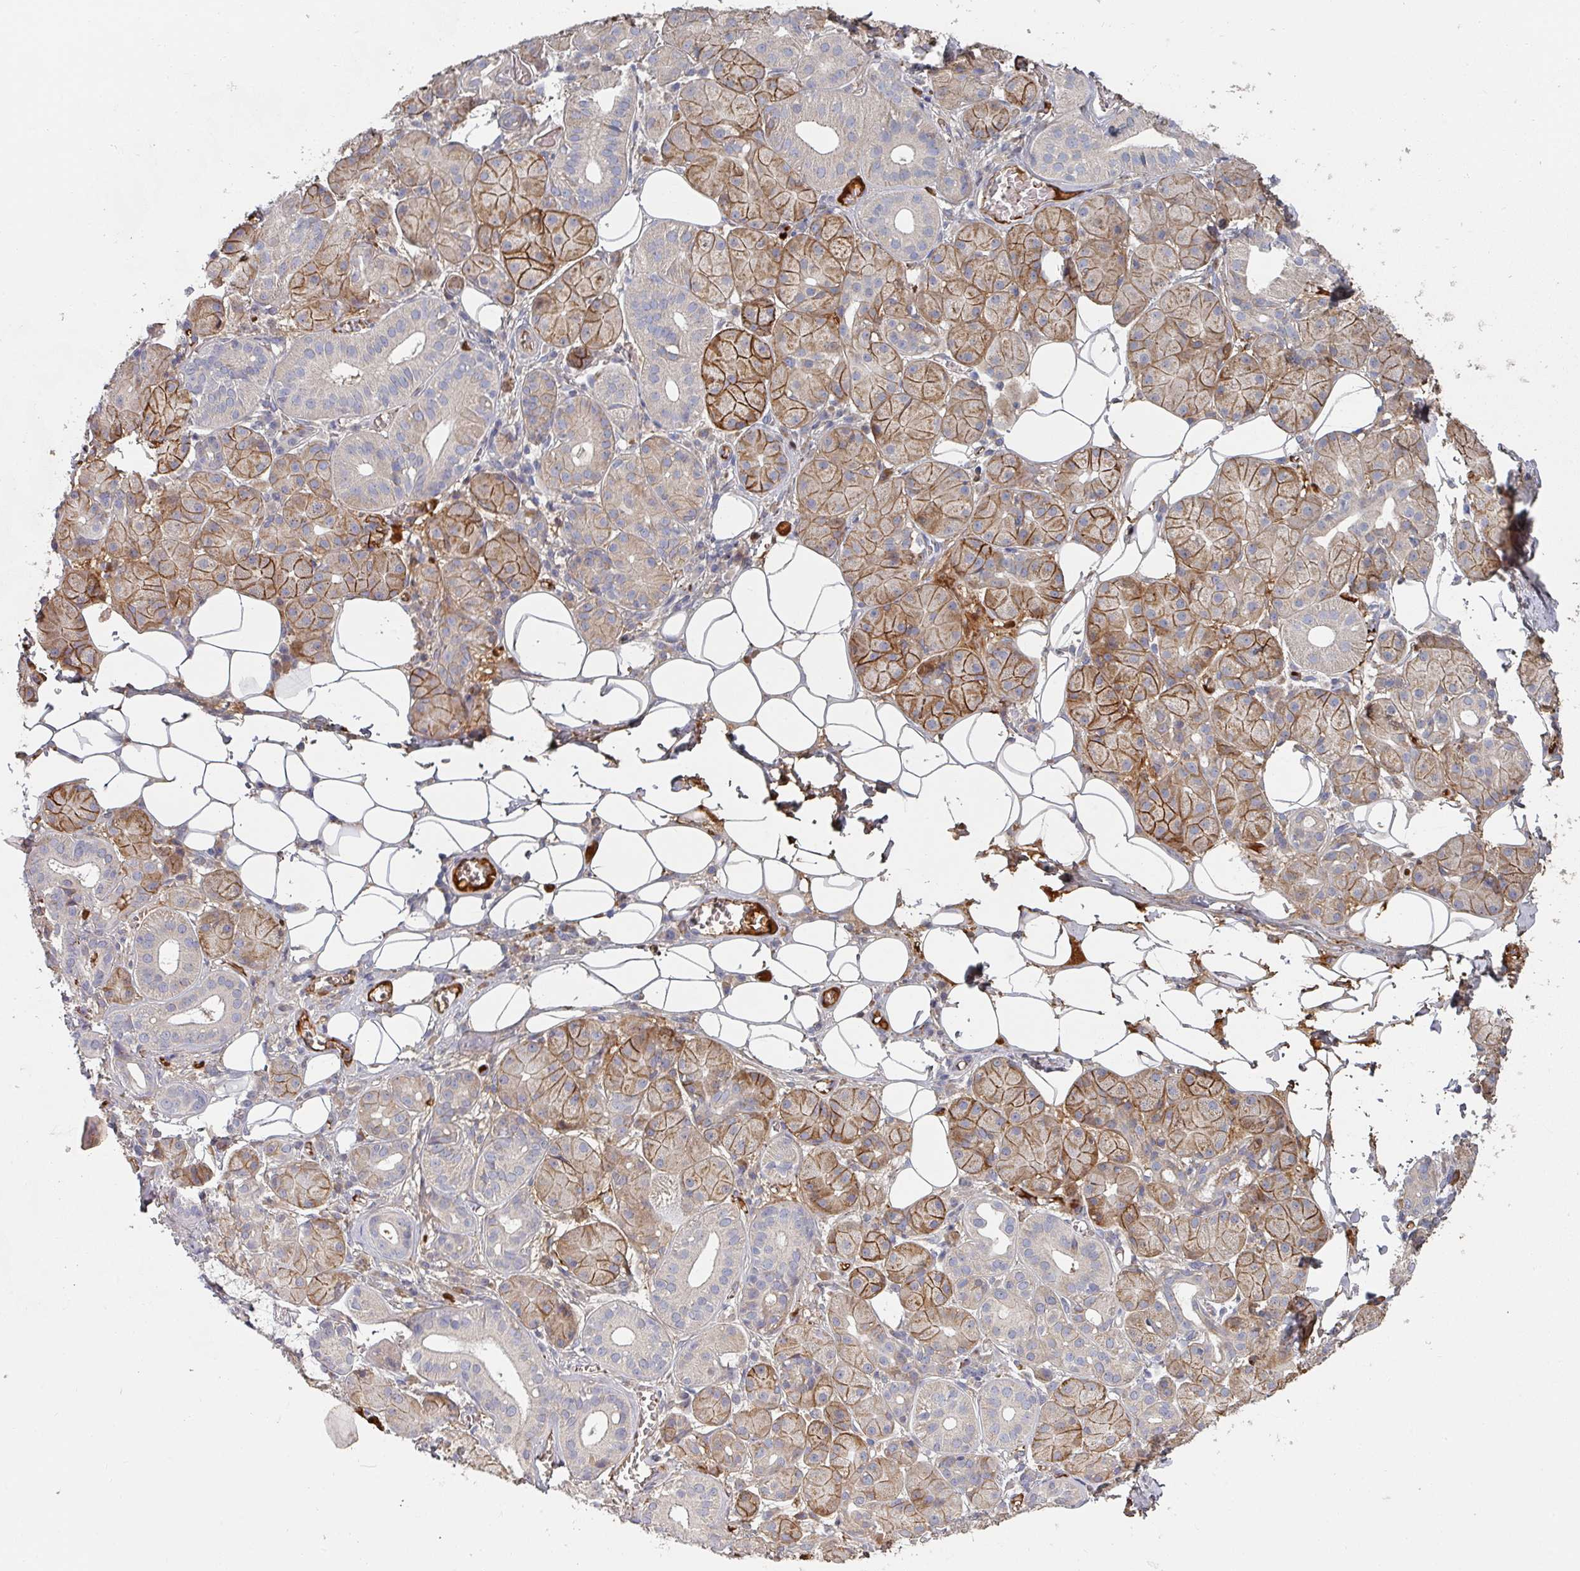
{"staining": {"intensity": "moderate", "quantity": "25%-75%", "location": "cytoplasmic/membranous"}, "tissue": "salivary gland", "cell_type": "Glandular cells", "image_type": "normal", "snomed": [{"axis": "morphology", "description": "Squamous cell carcinoma, NOS"}, {"axis": "topography", "description": "Skin"}, {"axis": "topography", "description": "Head-Neck"}], "caption": "DAB immunohistochemical staining of normal human salivary gland demonstrates moderate cytoplasmic/membranous protein positivity in approximately 25%-75% of glandular cells. The staining was performed using DAB to visualize the protein expression in brown, while the nuclei were stained in blue with hematoxylin (Magnification: 20x).", "gene": "ENSG00000249773", "patient": {"sex": "male", "age": 80}}